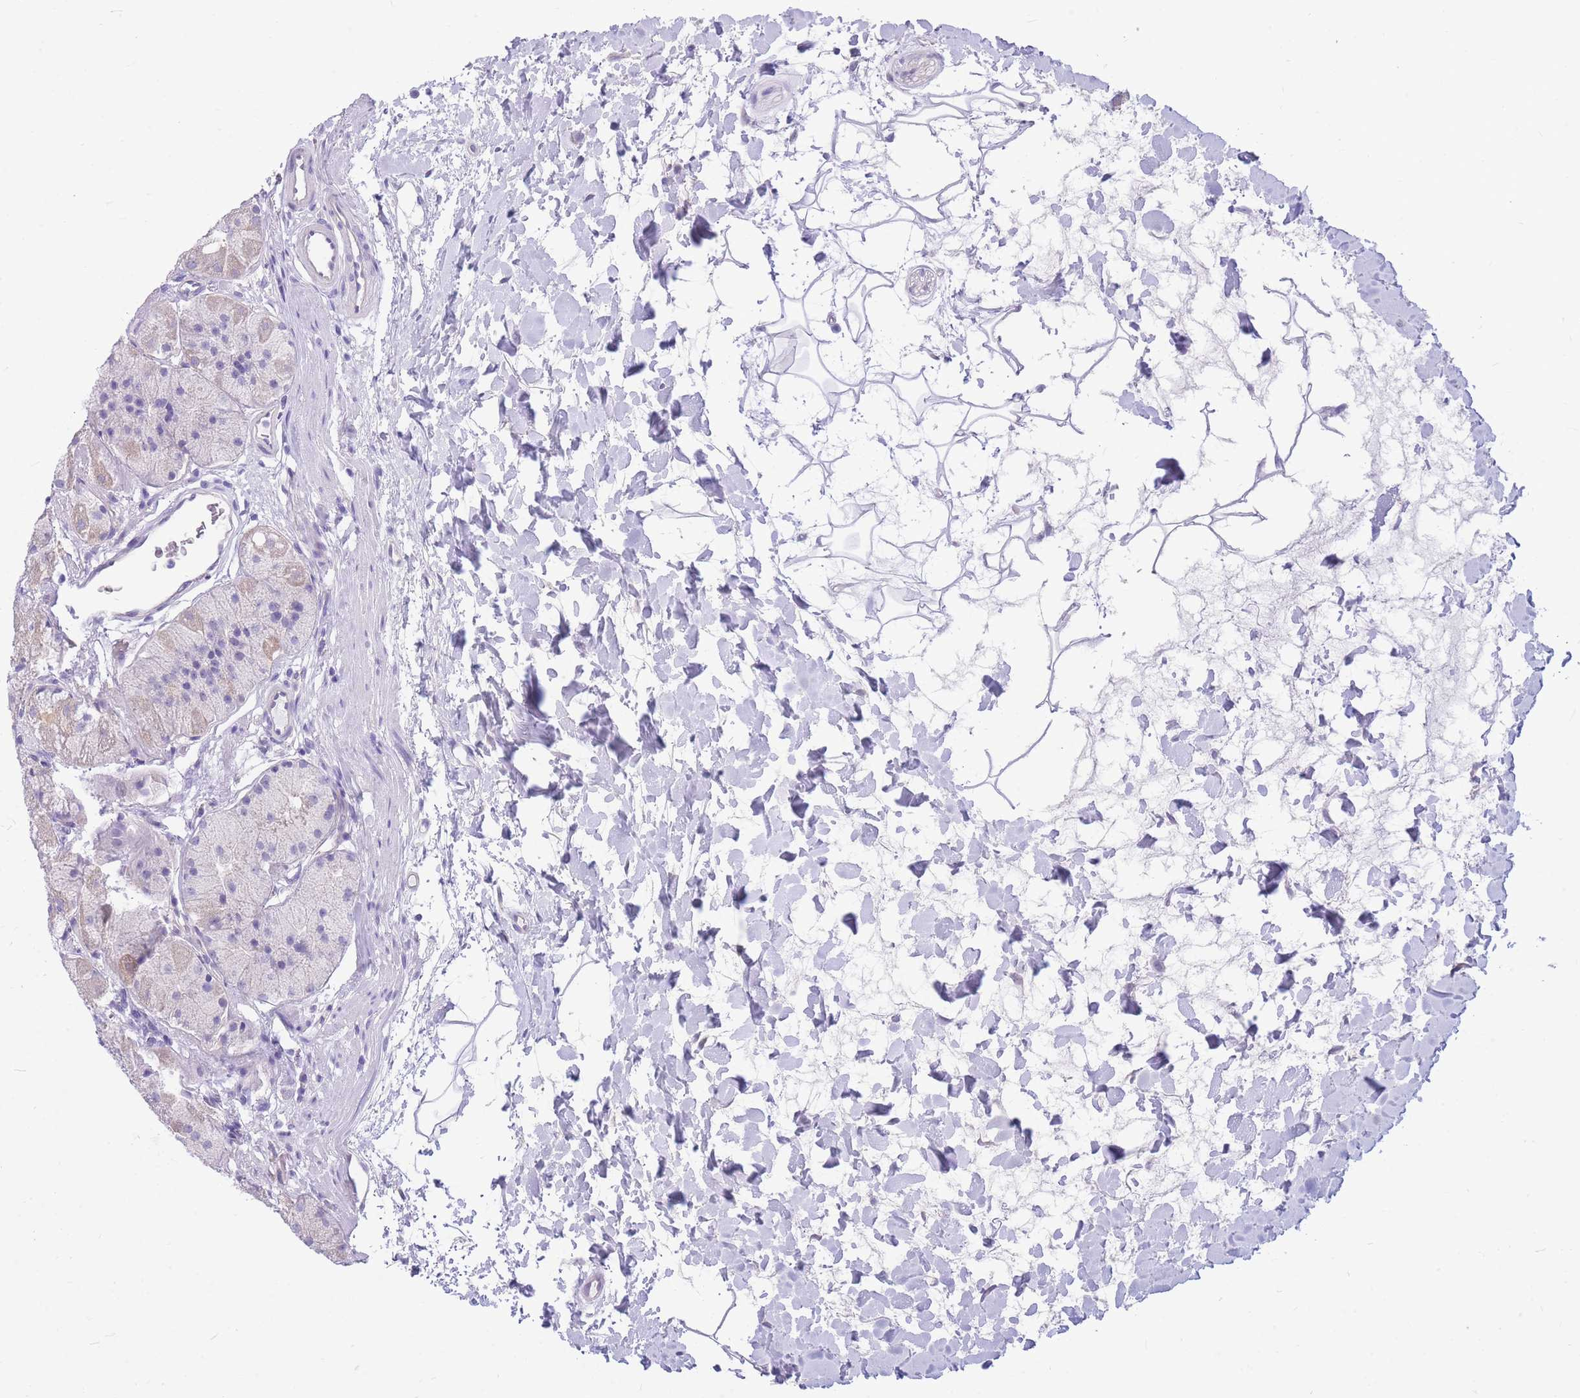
{"staining": {"intensity": "weak", "quantity": "<25%", "location": "cytoplasmic/membranous"}, "tissue": "stomach", "cell_type": "Glandular cells", "image_type": "normal", "snomed": [{"axis": "morphology", "description": "Normal tissue, NOS"}, {"axis": "topography", "description": "Stomach"}], "caption": "Immunohistochemistry of benign human stomach shows no staining in glandular cells.", "gene": "ZNF311", "patient": {"sex": "male", "age": 57}}